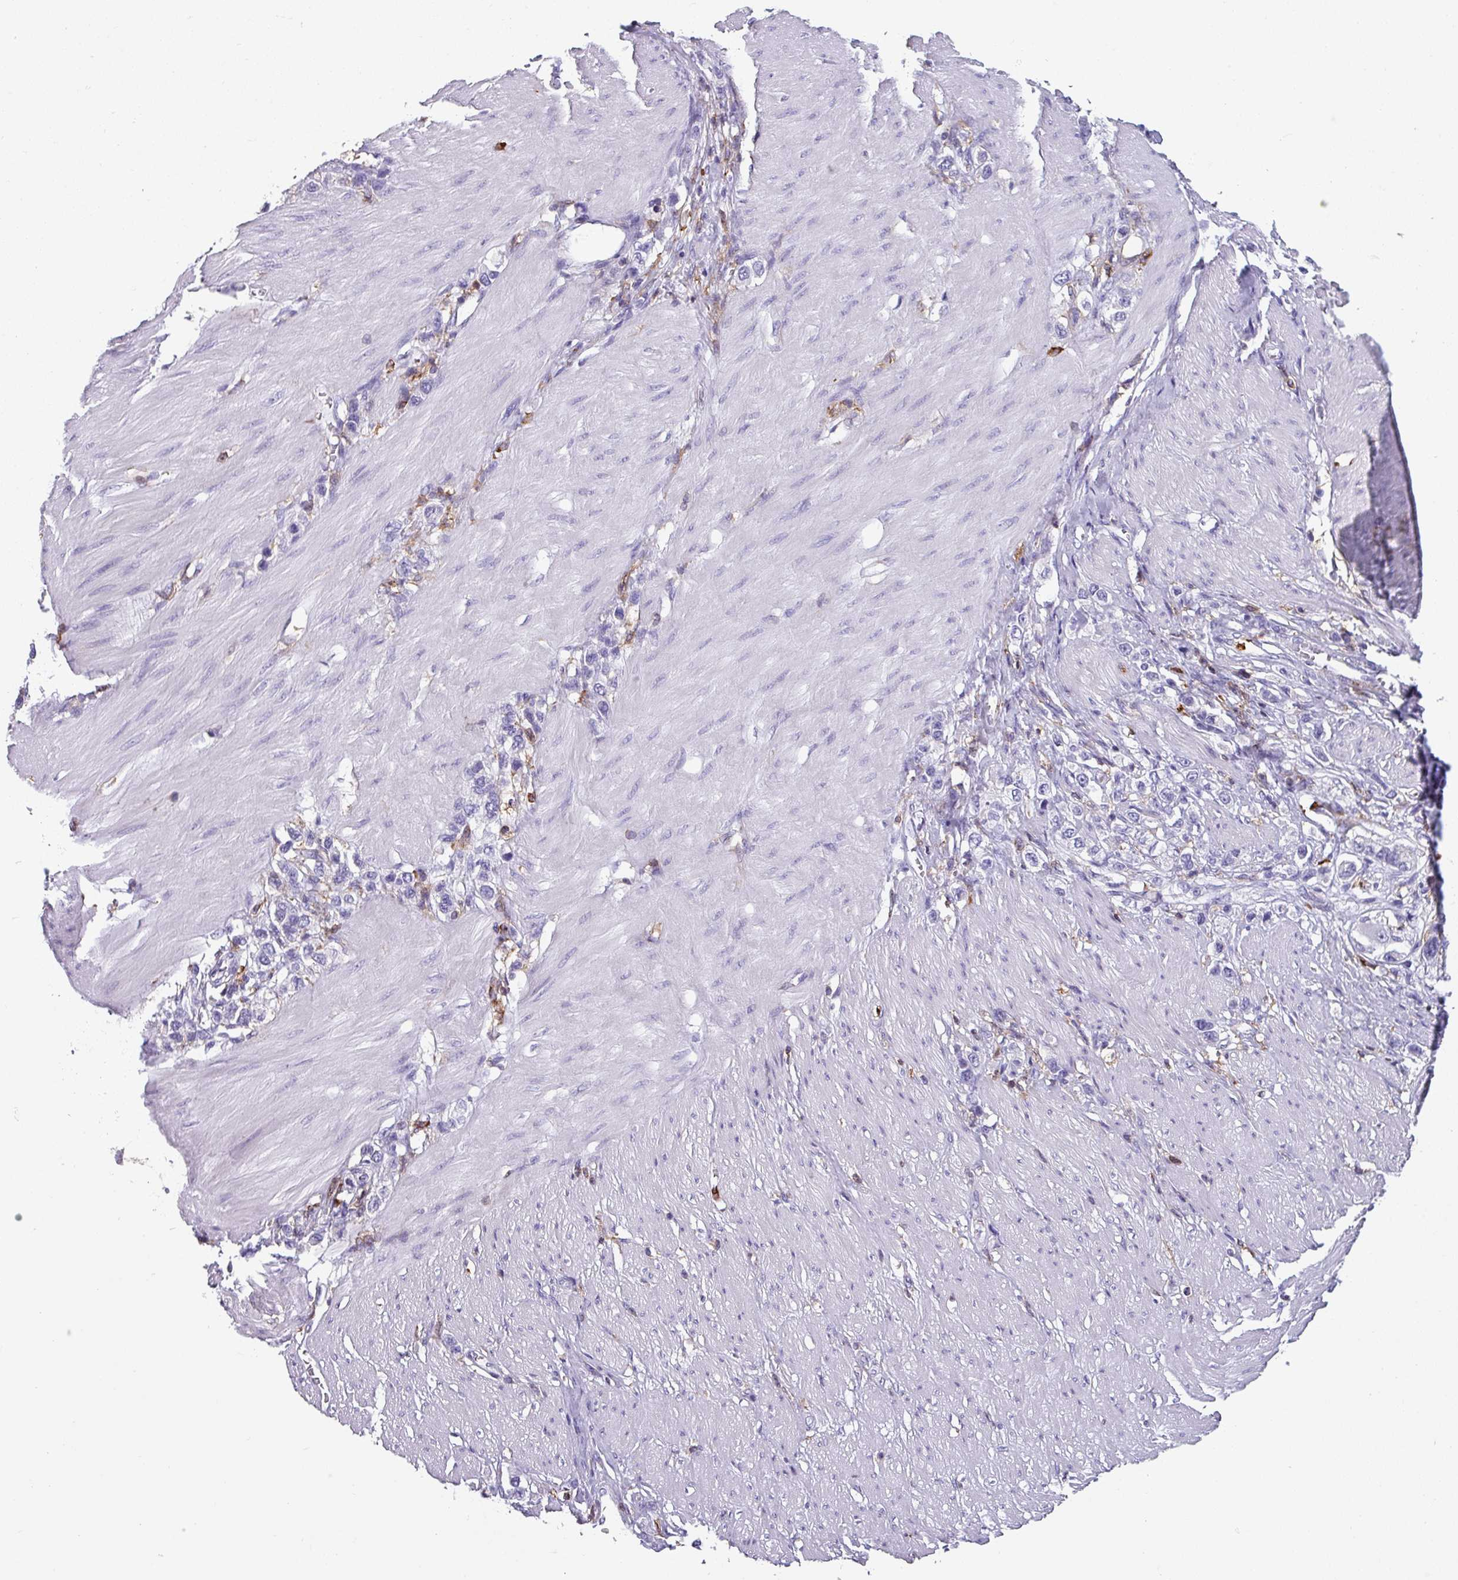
{"staining": {"intensity": "negative", "quantity": "none", "location": "none"}, "tissue": "stomach cancer", "cell_type": "Tumor cells", "image_type": "cancer", "snomed": [{"axis": "morphology", "description": "Normal tissue, NOS"}, {"axis": "morphology", "description": "Adenocarcinoma, NOS"}, {"axis": "topography", "description": "Stomach, upper"}, {"axis": "topography", "description": "Stomach"}], "caption": "Tumor cells are negative for brown protein staining in stomach cancer.", "gene": "EXOSC5", "patient": {"sex": "female", "age": 65}}